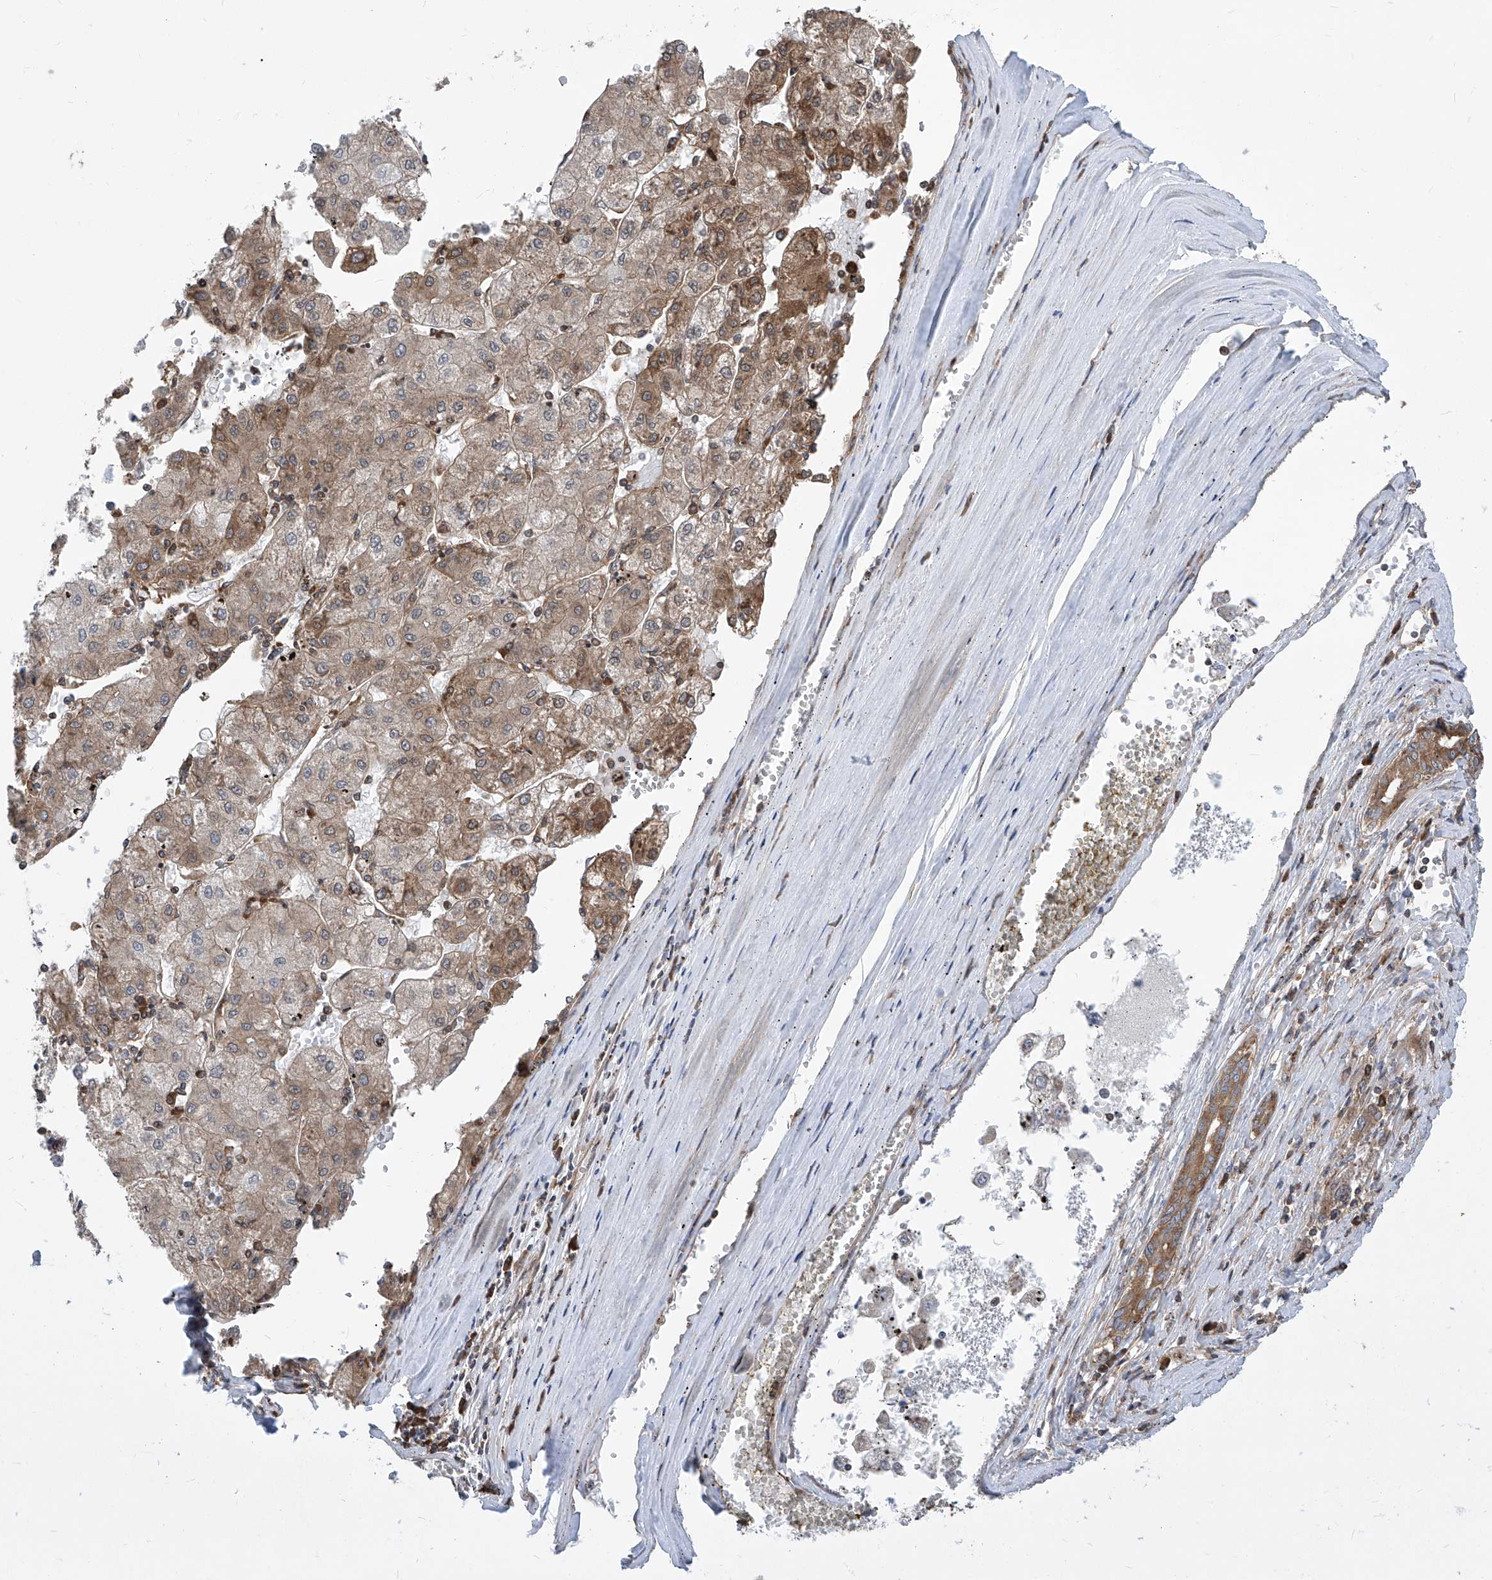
{"staining": {"intensity": "weak", "quantity": ">75%", "location": "cytoplasmic/membranous"}, "tissue": "liver cancer", "cell_type": "Tumor cells", "image_type": "cancer", "snomed": [{"axis": "morphology", "description": "Carcinoma, Hepatocellular, NOS"}, {"axis": "topography", "description": "Liver"}], "caption": "This histopathology image demonstrates IHC staining of liver cancer, with low weak cytoplasmic/membranous staining in approximately >75% of tumor cells.", "gene": "EIF3M", "patient": {"sex": "male", "age": 72}}